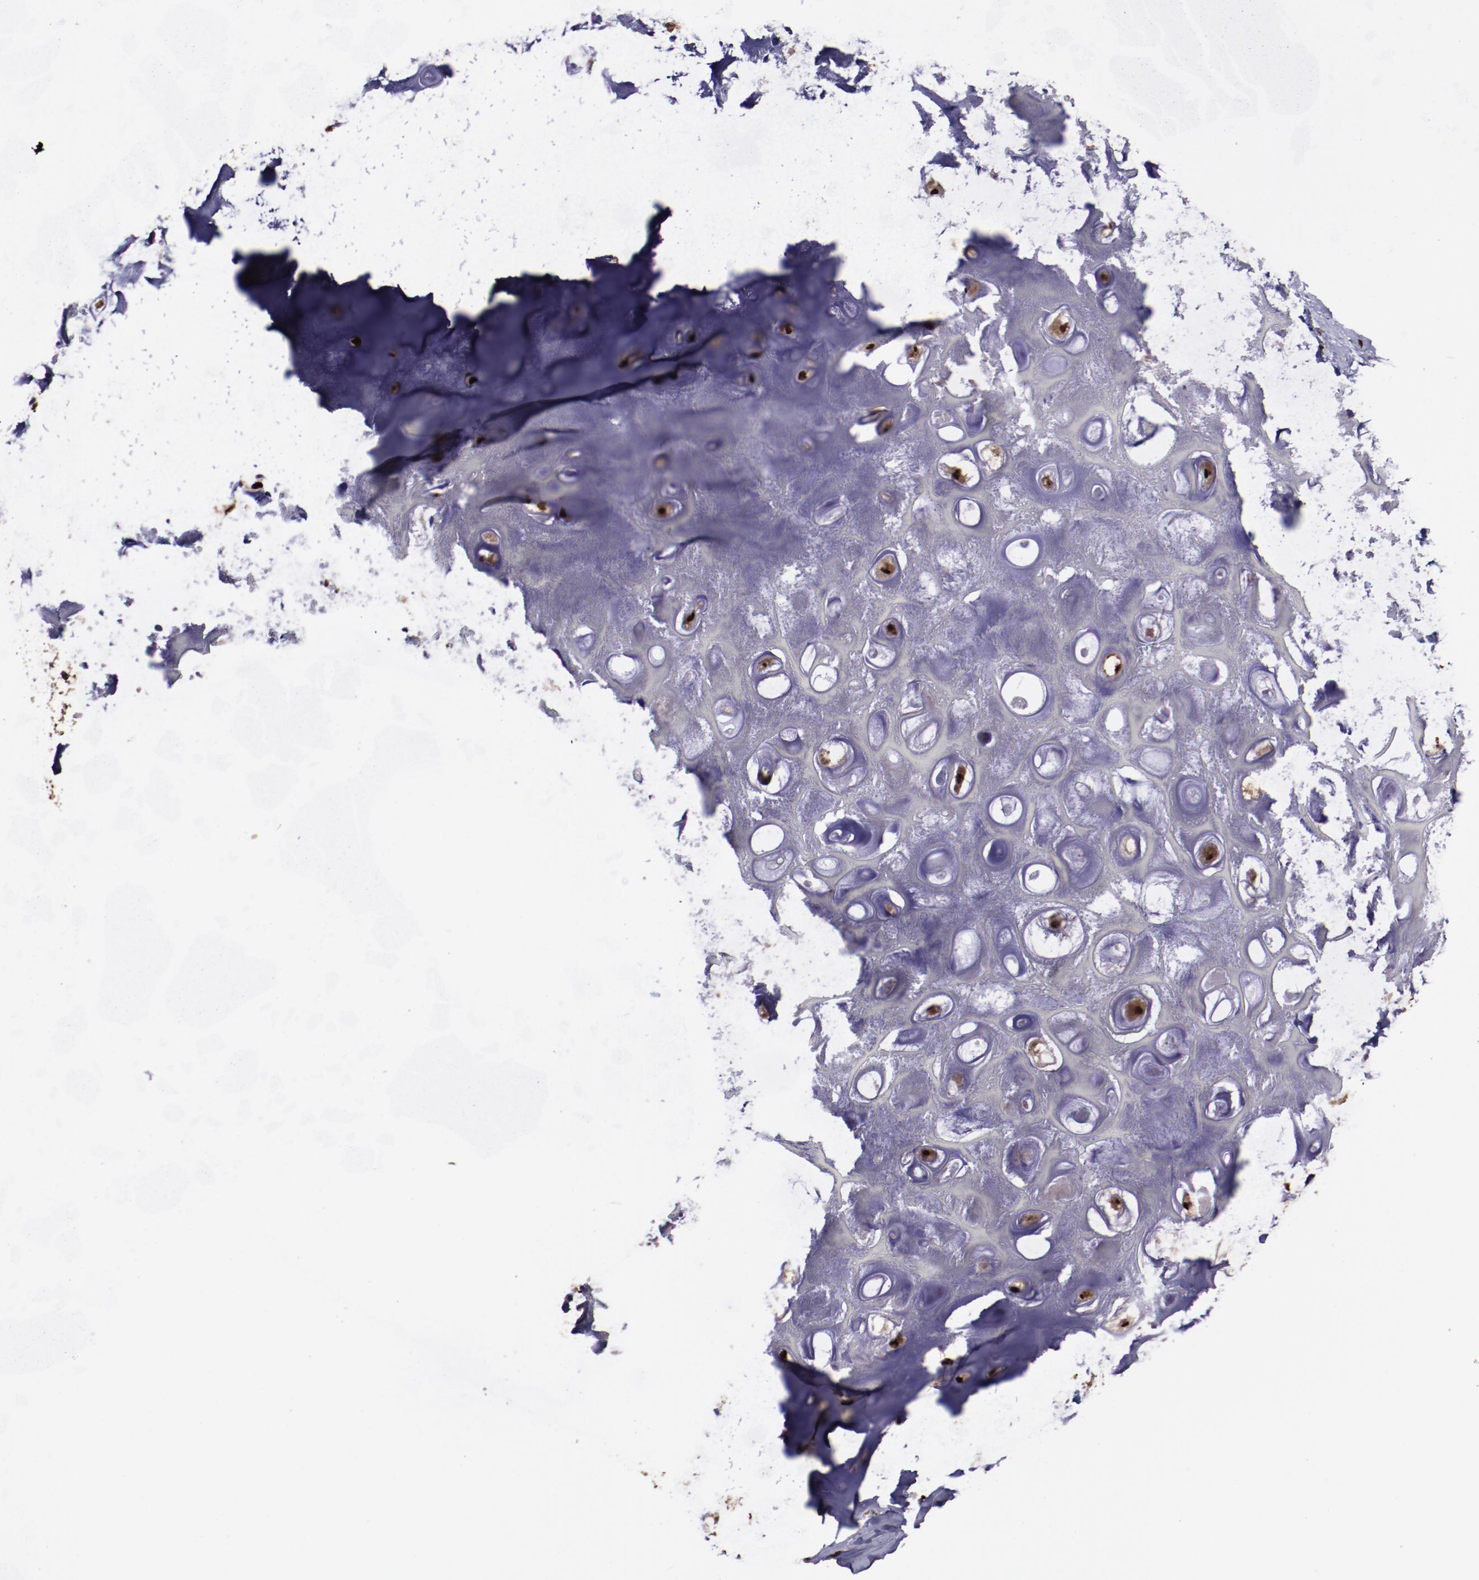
{"staining": {"intensity": "strong", "quantity": ">75%", "location": "cytoplasmic/membranous,nuclear"}, "tissue": "nasopharynx", "cell_type": "Respiratory epithelial cells", "image_type": "normal", "snomed": [{"axis": "morphology", "description": "Normal tissue, NOS"}, {"axis": "topography", "description": "Nasopharynx"}], "caption": "DAB immunohistochemical staining of unremarkable human nasopharynx shows strong cytoplasmic/membranous,nuclear protein positivity in approximately >75% of respiratory epithelial cells.", "gene": "SNW1", "patient": {"sex": "male", "age": 56}}